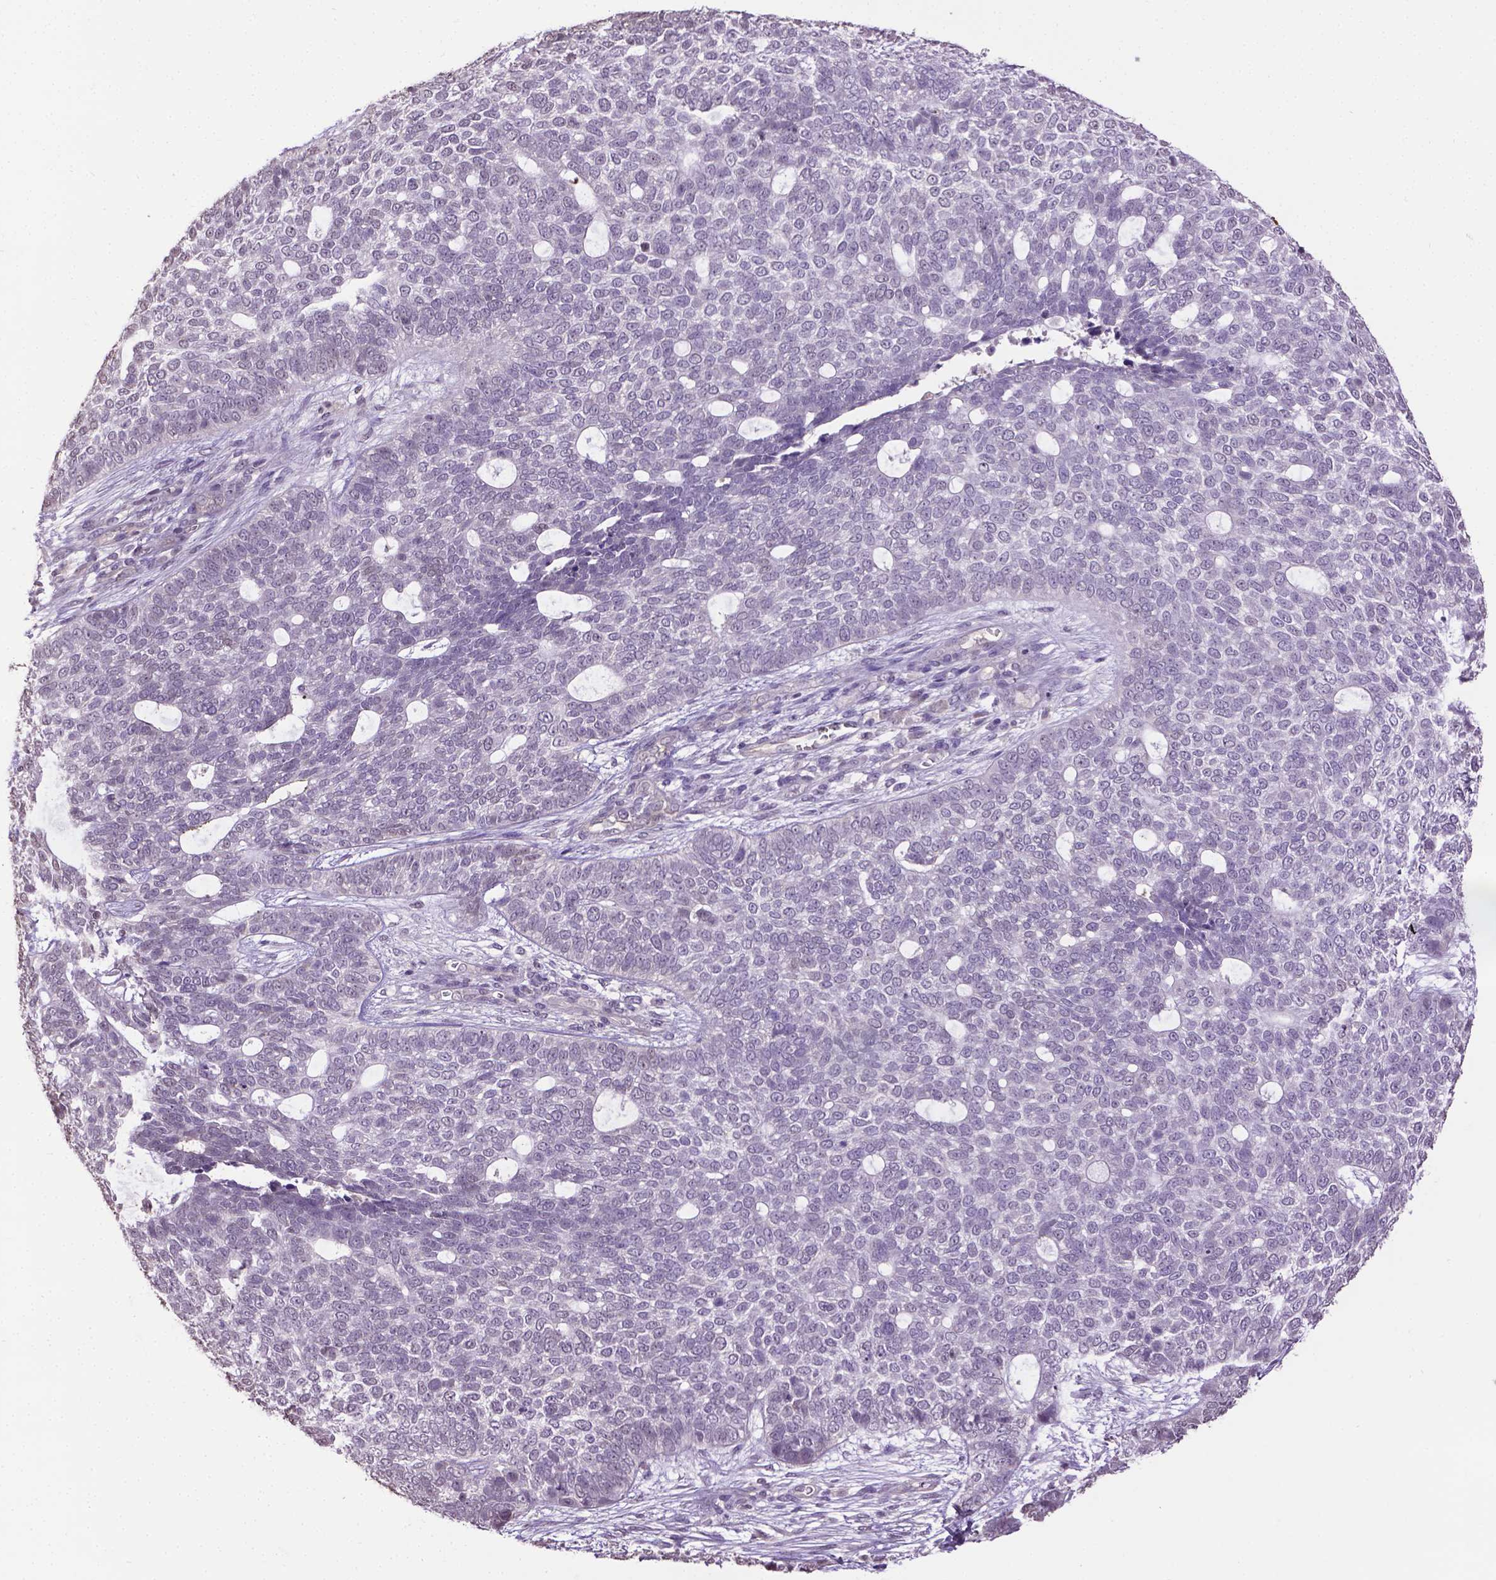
{"staining": {"intensity": "negative", "quantity": "none", "location": "none"}, "tissue": "skin cancer", "cell_type": "Tumor cells", "image_type": "cancer", "snomed": [{"axis": "morphology", "description": "Basal cell carcinoma"}, {"axis": "topography", "description": "Skin"}], "caption": "Tumor cells show no significant protein expression in skin basal cell carcinoma.", "gene": "CPM", "patient": {"sex": "female", "age": 69}}